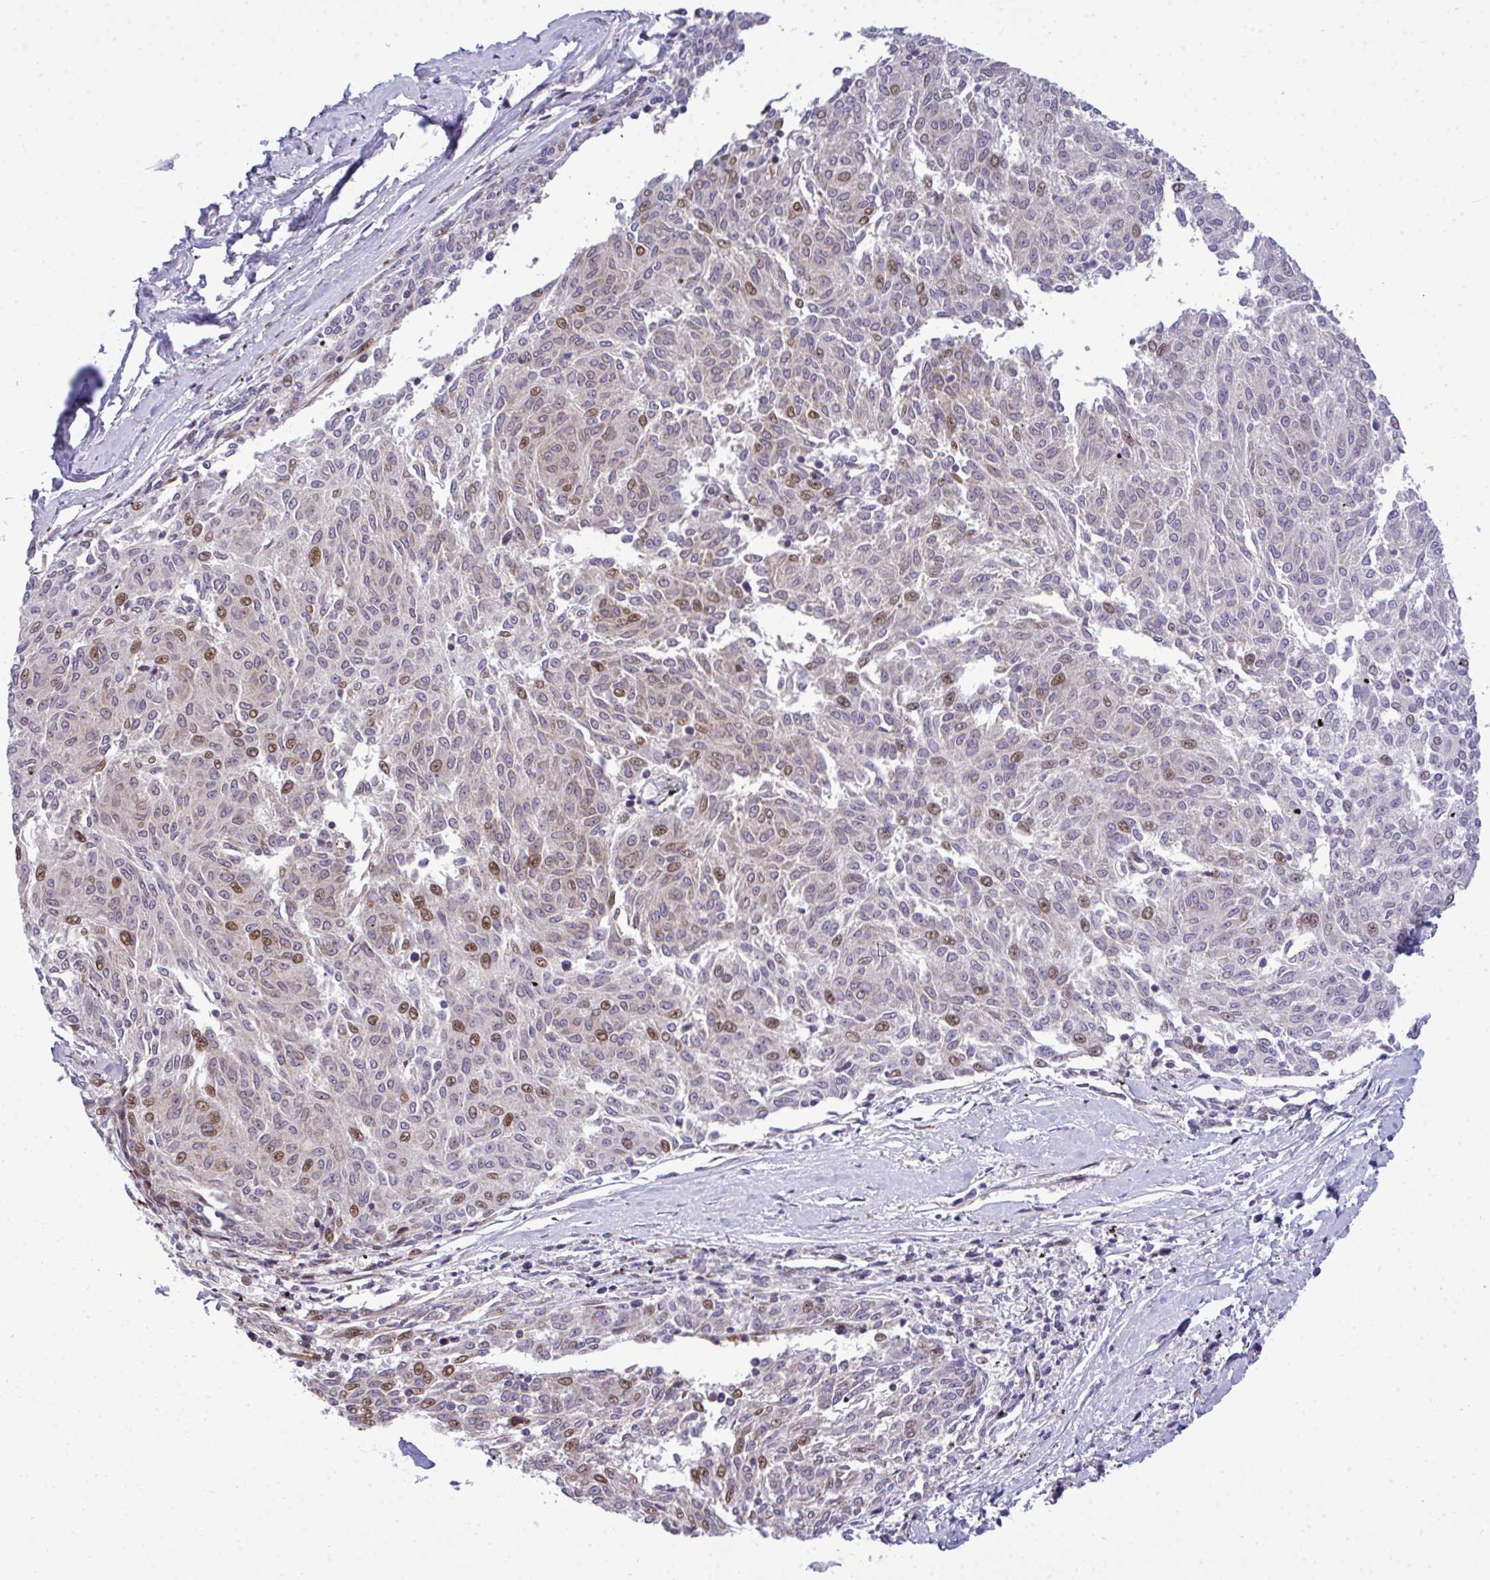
{"staining": {"intensity": "moderate", "quantity": "<25%", "location": "cytoplasmic/membranous,nuclear"}, "tissue": "melanoma", "cell_type": "Tumor cells", "image_type": "cancer", "snomed": [{"axis": "morphology", "description": "Malignant melanoma, NOS"}, {"axis": "topography", "description": "Skin"}], "caption": "A photomicrograph of human melanoma stained for a protein shows moderate cytoplasmic/membranous and nuclear brown staining in tumor cells.", "gene": "CASTOR2", "patient": {"sex": "female", "age": 72}}